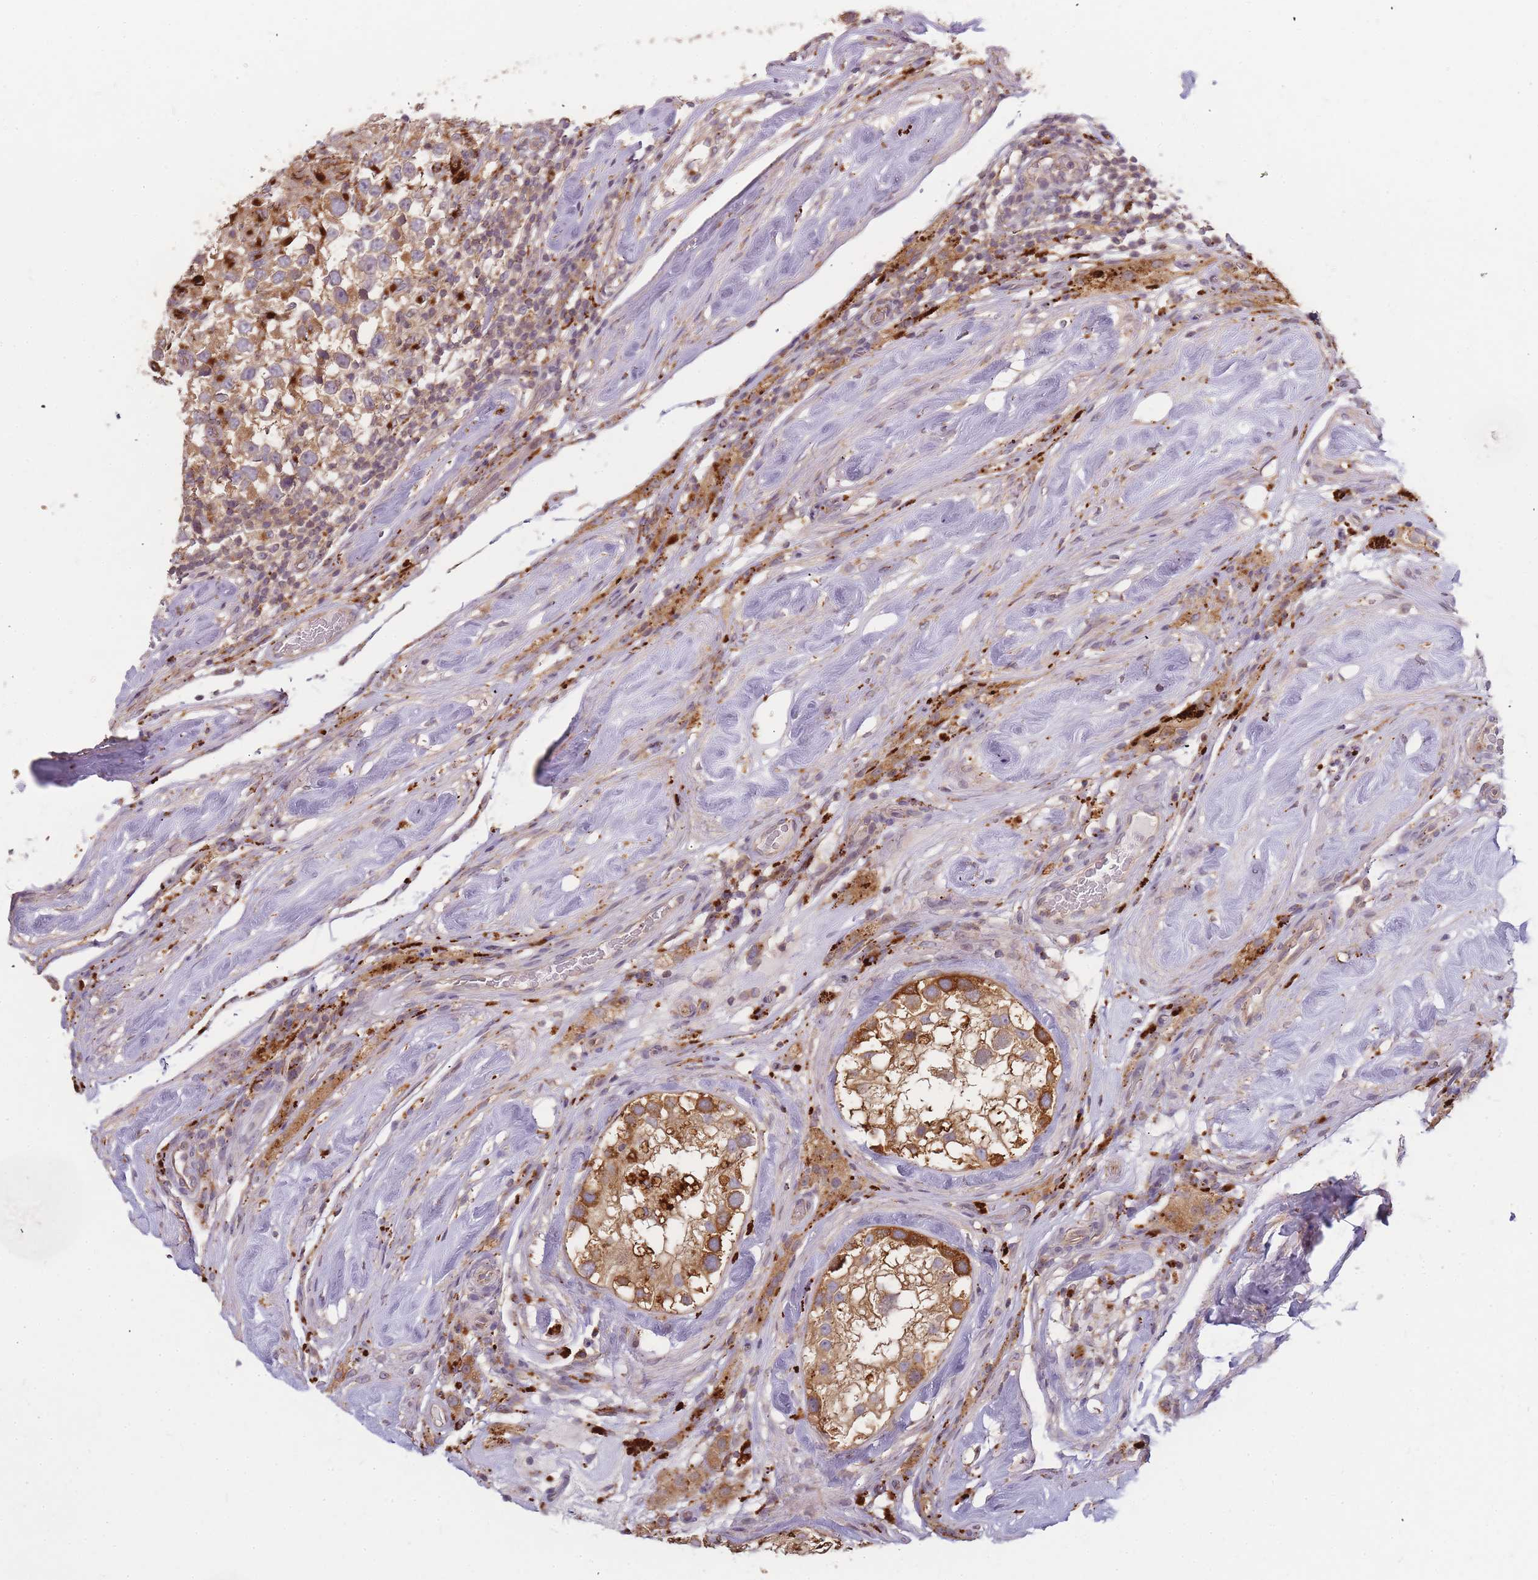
{"staining": {"intensity": "moderate", "quantity": ">75%", "location": "cytoplasmic/membranous"}, "tissue": "testis cancer", "cell_type": "Tumor cells", "image_type": "cancer", "snomed": [{"axis": "morphology", "description": "Seminoma, NOS"}, {"axis": "topography", "description": "Testis"}], "caption": "Moderate cytoplasmic/membranous protein positivity is identified in approximately >75% of tumor cells in testis cancer.", "gene": "ATG5", "patient": {"sex": "male", "age": 46}}